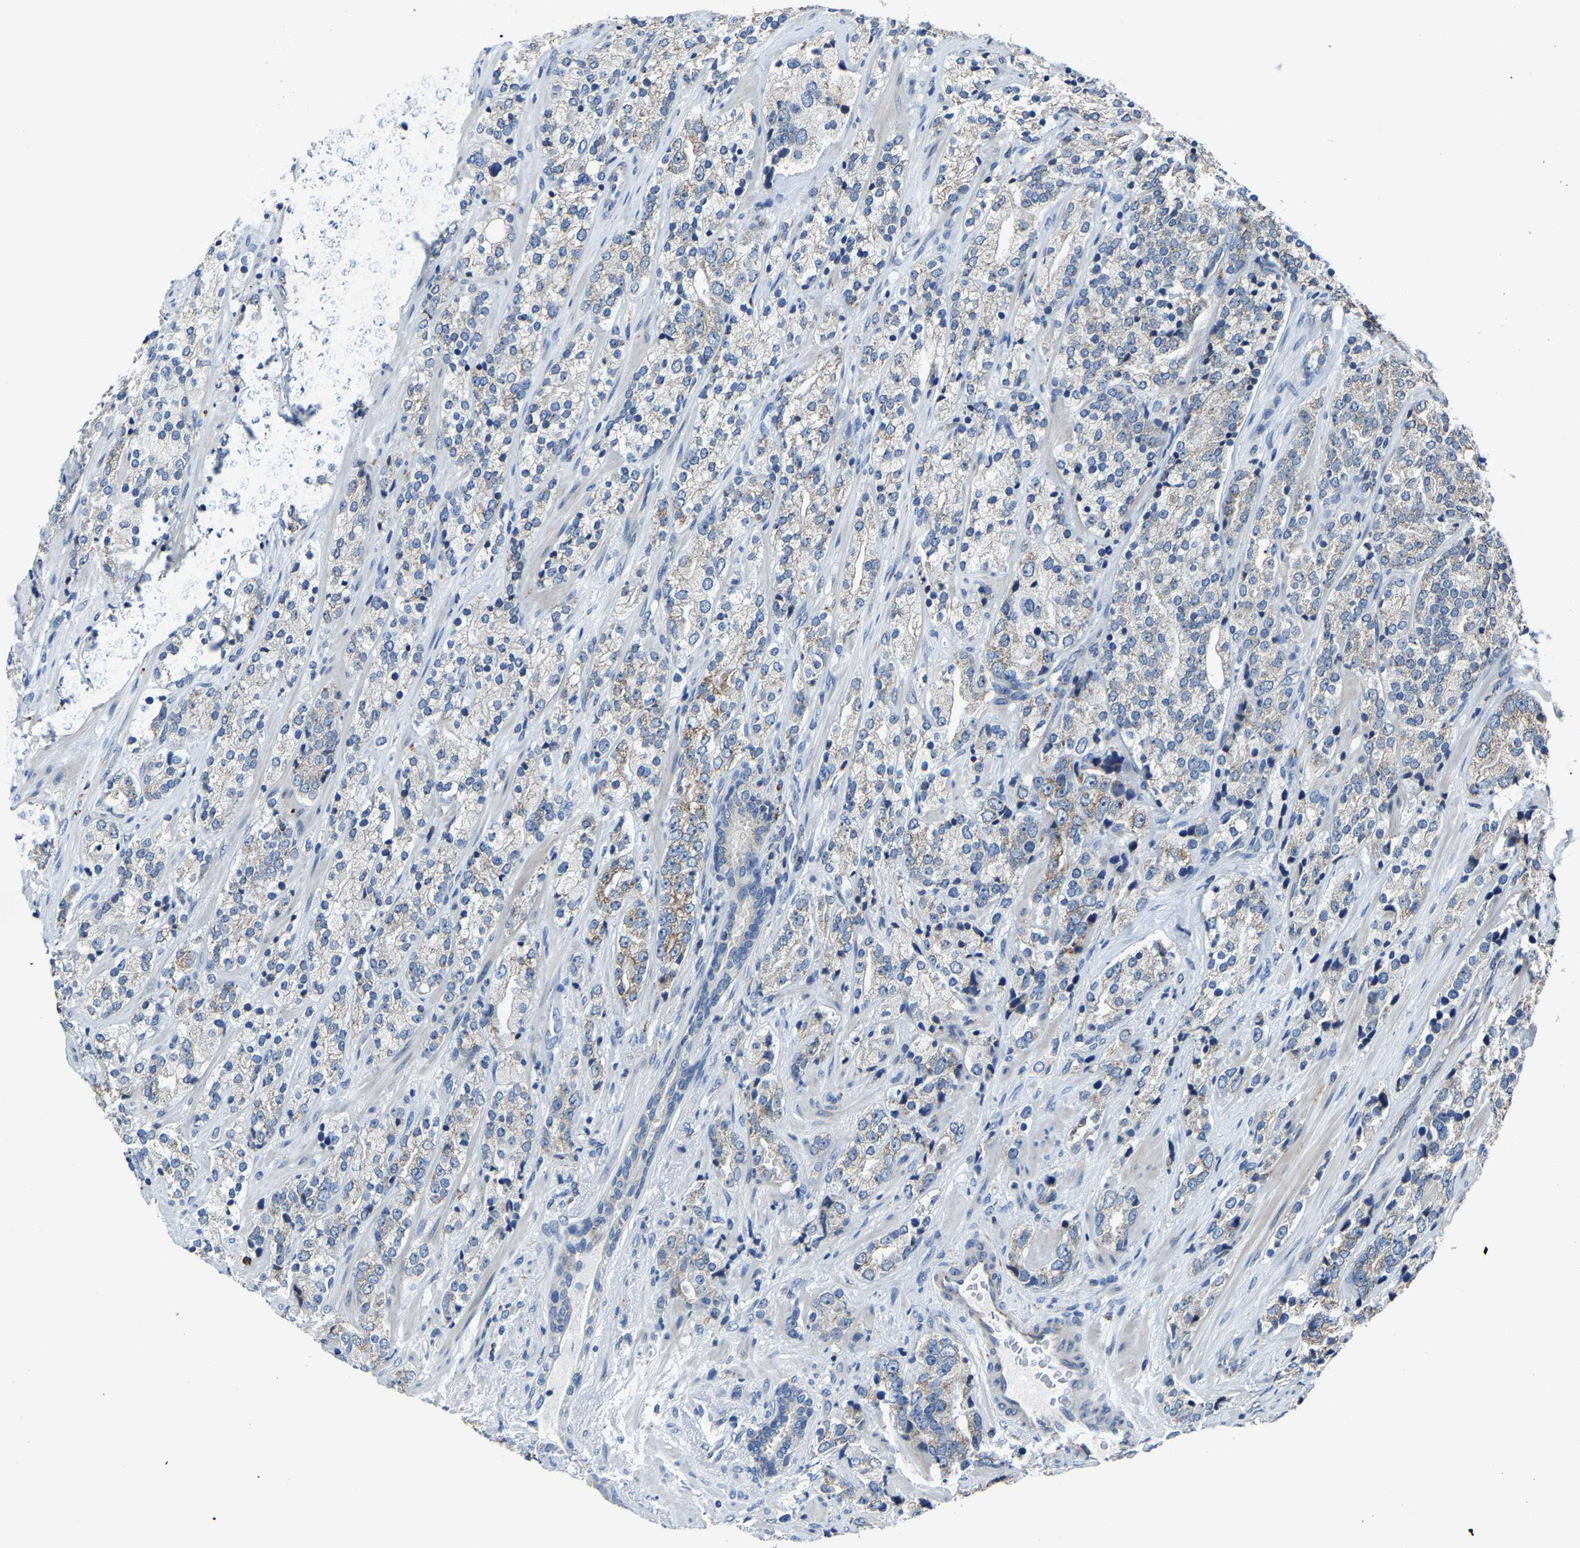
{"staining": {"intensity": "moderate", "quantity": "25%-75%", "location": "cytoplasmic/membranous"}, "tissue": "prostate cancer", "cell_type": "Tumor cells", "image_type": "cancer", "snomed": [{"axis": "morphology", "description": "Adenocarcinoma, High grade"}, {"axis": "topography", "description": "Prostate"}], "caption": "Moderate cytoplasmic/membranous positivity is appreciated in approximately 25%-75% of tumor cells in high-grade adenocarcinoma (prostate).", "gene": "AGK", "patient": {"sex": "male", "age": 71}}